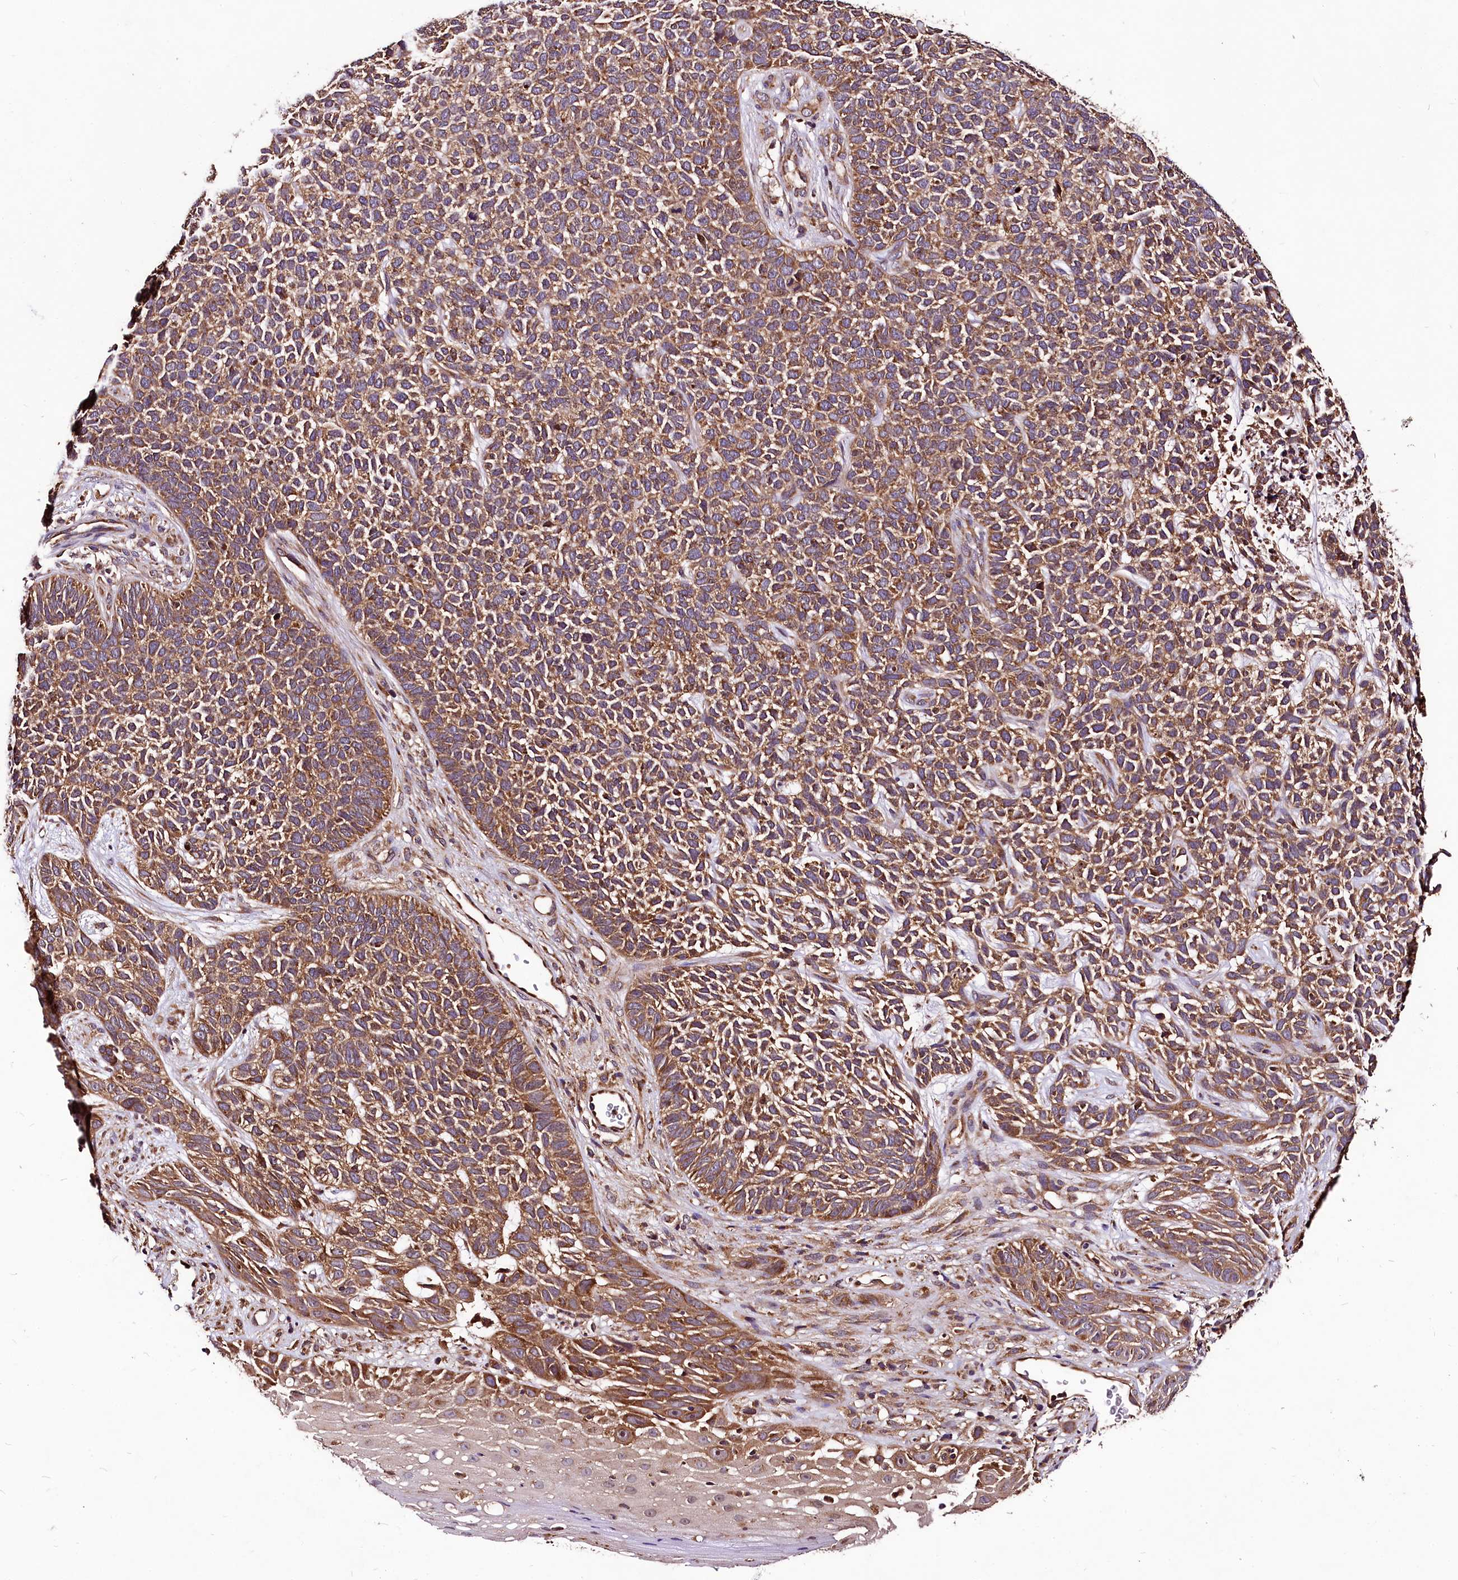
{"staining": {"intensity": "moderate", "quantity": ">75%", "location": "cytoplasmic/membranous"}, "tissue": "skin cancer", "cell_type": "Tumor cells", "image_type": "cancer", "snomed": [{"axis": "morphology", "description": "Basal cell carcinoma"}, {"axis": "topography", "description": "Skin"}], "caption": "Immunohistochemical staining of skin basal cell carcinoma shows moderate cytoplasmic/membranous protein expression in approximately >75% of tumor cells.", "gene": "LRSAM1", "patient": {"sex": "female", "age": 84}}